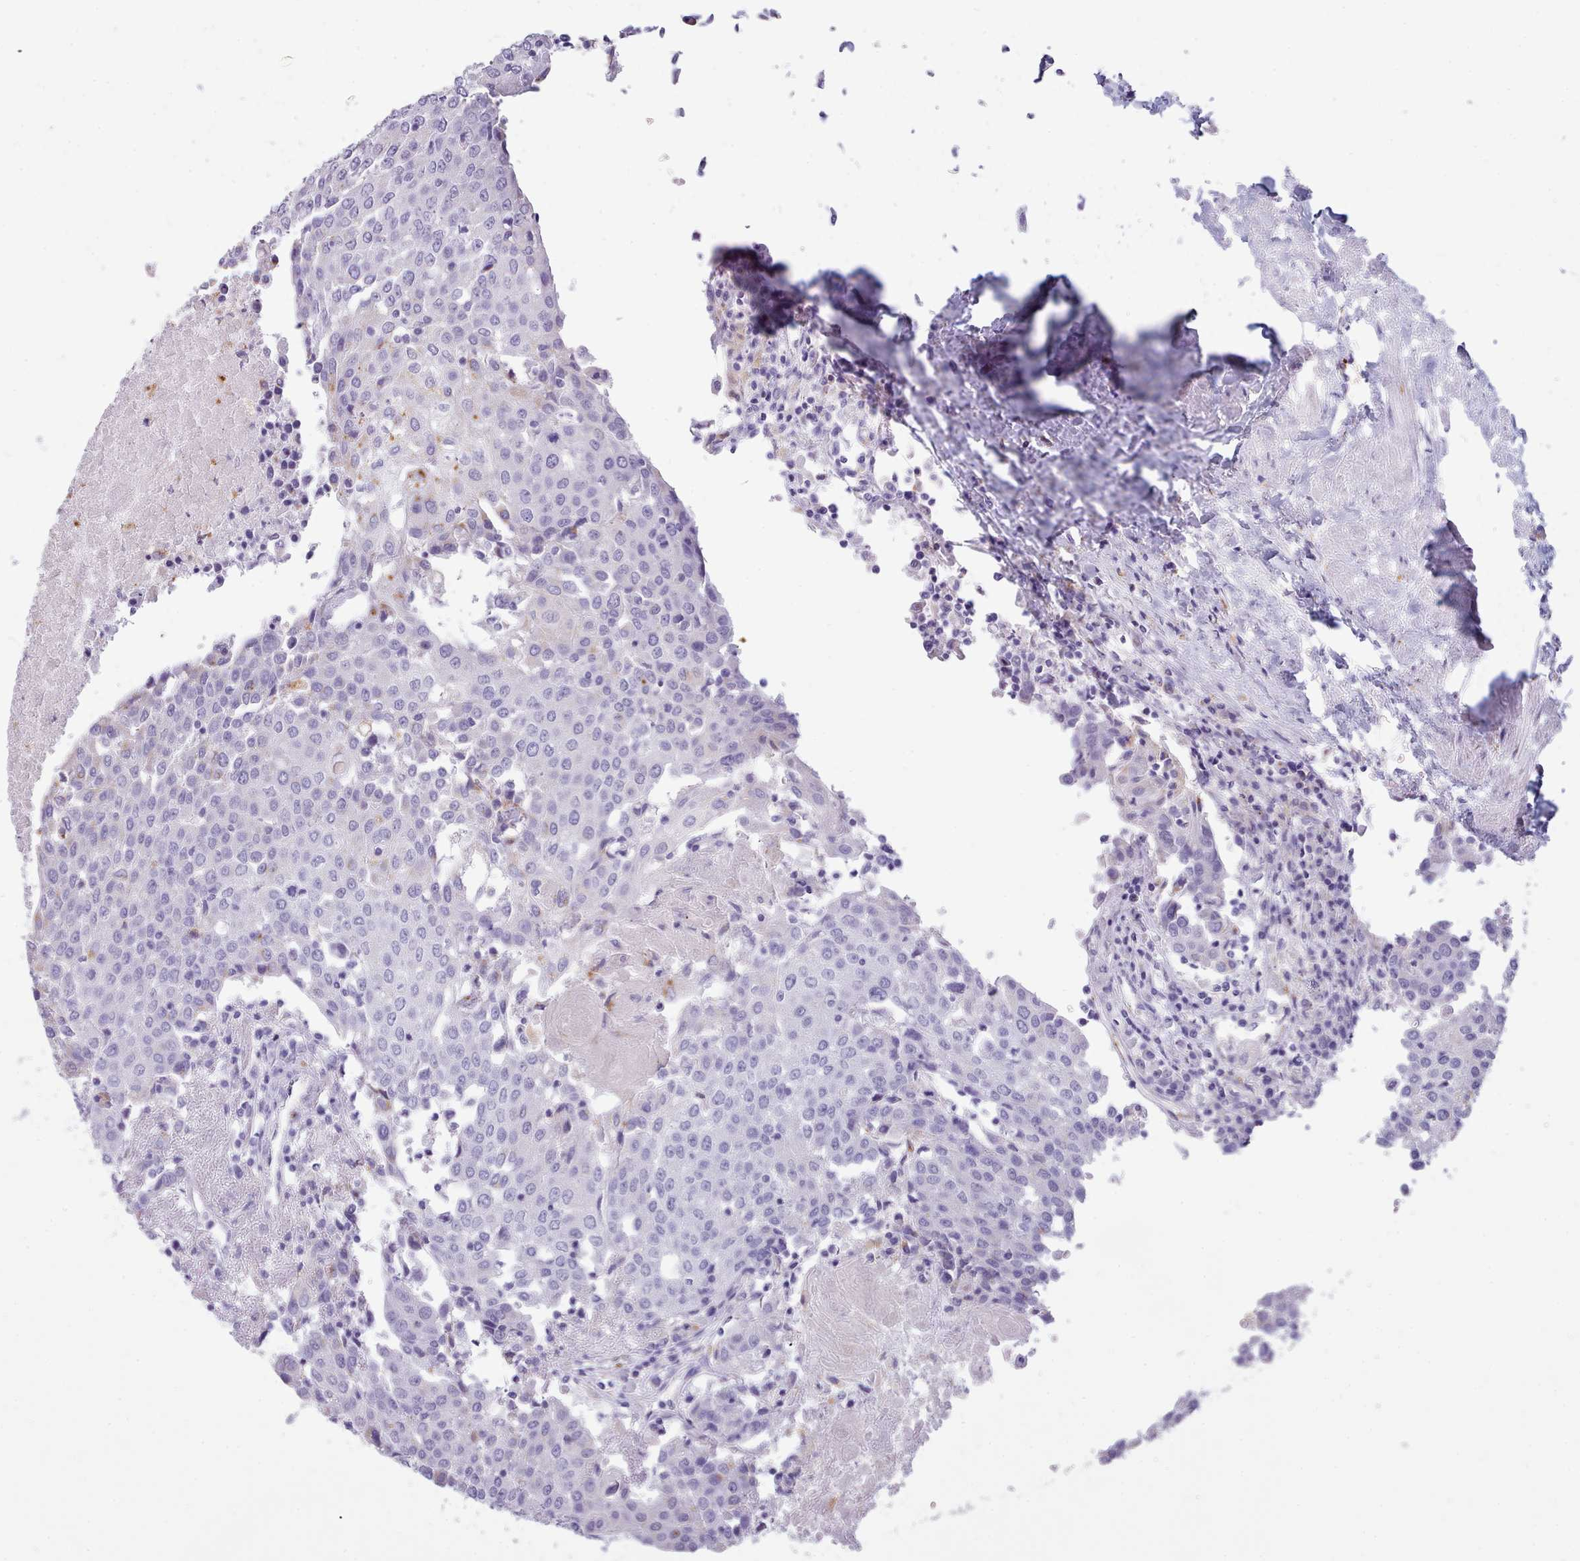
{"staining": {"intensity": "negative", "quantity": "none", "location": "none"}, "tissue": "urothelial cancer", "cell_type": "Tumor cells", "image_type": "cancer", "snomed": [{"axis": "morphology", "description": "Urothelial carcinoma, High grade"}, {"axis": "topography", "description": "Urinary bladder"}], "caption": "The image displays no staining of tumor cells in urothelial cancer. The staining was performed using DAB to visualize the protein expression in brown, while the nuclei were stained in blue with hematoxylin (Magnification: 20x).", "gene": "GAA", "patient": {"sex": "female", "age": 85}}